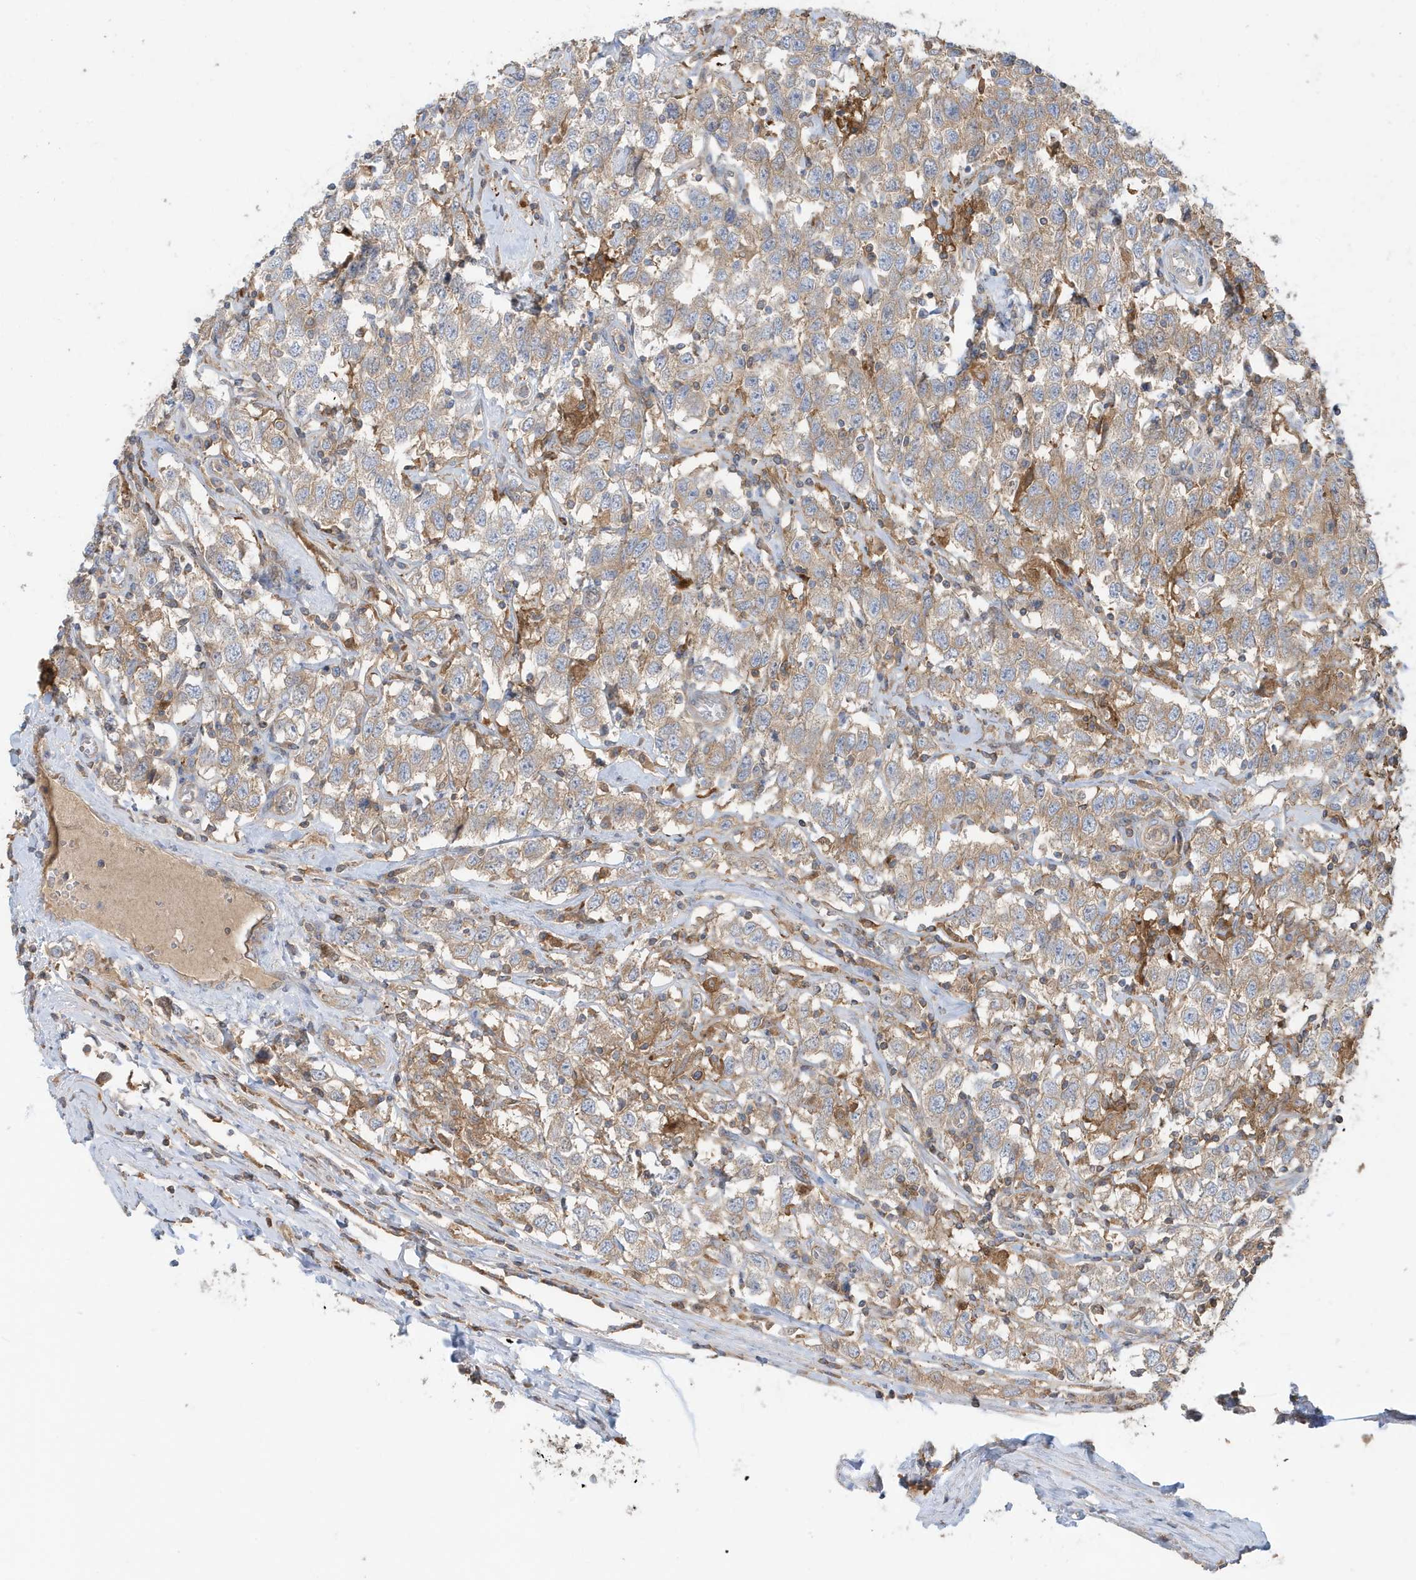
{"staining": {"intensity": "weak", "quantity": "25%-75%", "location": "cytoplasmic/membranous"}, "tissue": "testis cancer", "cell_type": "Tumor cells", "image_type": "cancer", "snomed": [{"axis": "morphology", "description": "Seminoma, NOS"}, {"axis": "topography", "description": "Testis"}], "caption": "Testis cancer (seminoma) stained with immunohistochemistry demonstrates weak cytoplasmic/membranous expression in about 25%-75% of tumor cells. (Stains: DAB (3,3'-diaminobenzidine) in brown, nuclei in blue, Microscopy: brightfield microscopy at high magnification).", "gene": "ABTB1", "patient": {"sex": "male", "age": 41}}